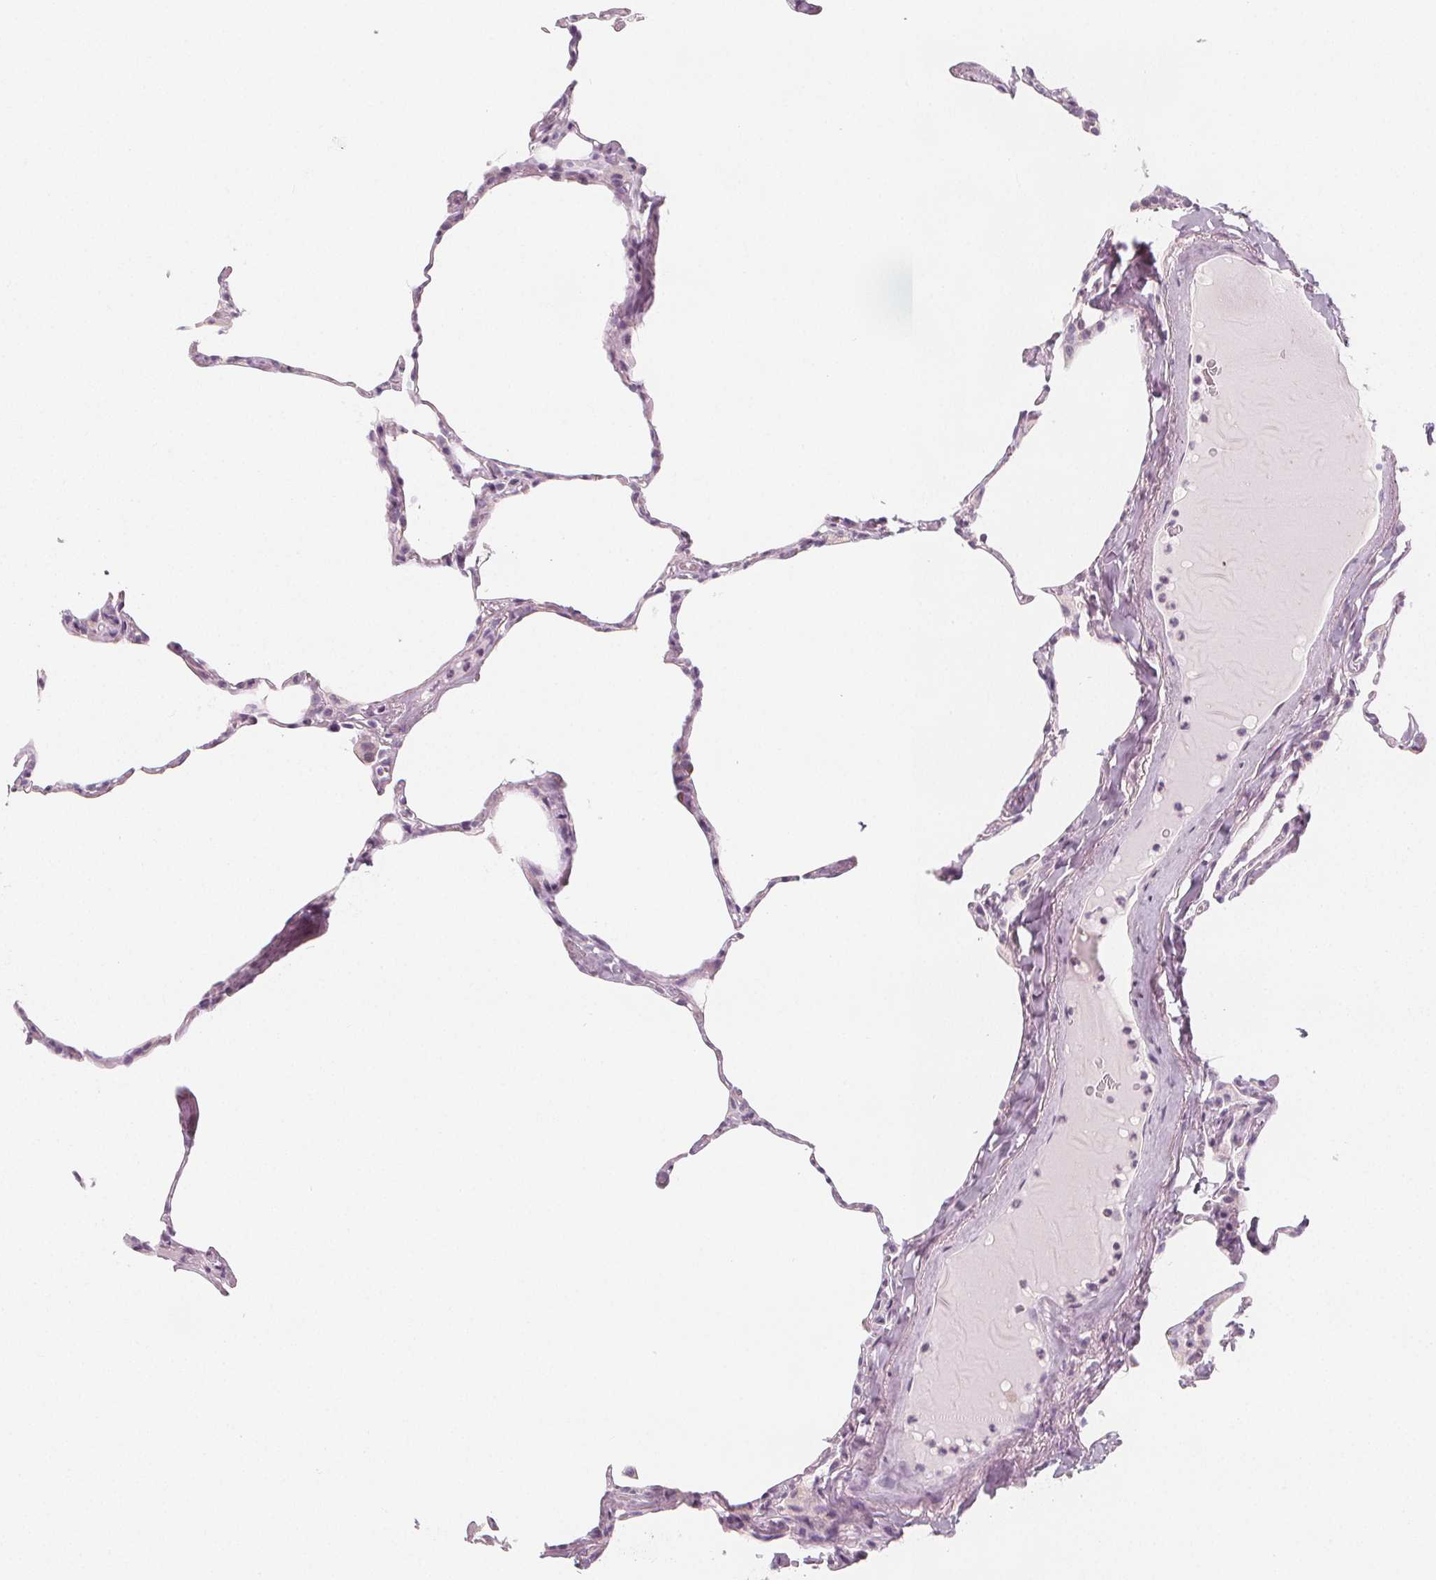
{"staining": {"intensity": "negative", "quantity": "none", "location": "none"}, "tissue": "lung", "cell_type": "Alveolar cells", "image_type": "normal", "snomed": [{"axis": "morphology", "description": "Normal tissue, NOS"}, {"axis": "topography", "description": "Lung"}], "caption": "Immunohistochemistry of benign human lung displays no staining in alveolar cells.", "gene": "MAP1A", "patient": {"sex": "male", "age": 65}}